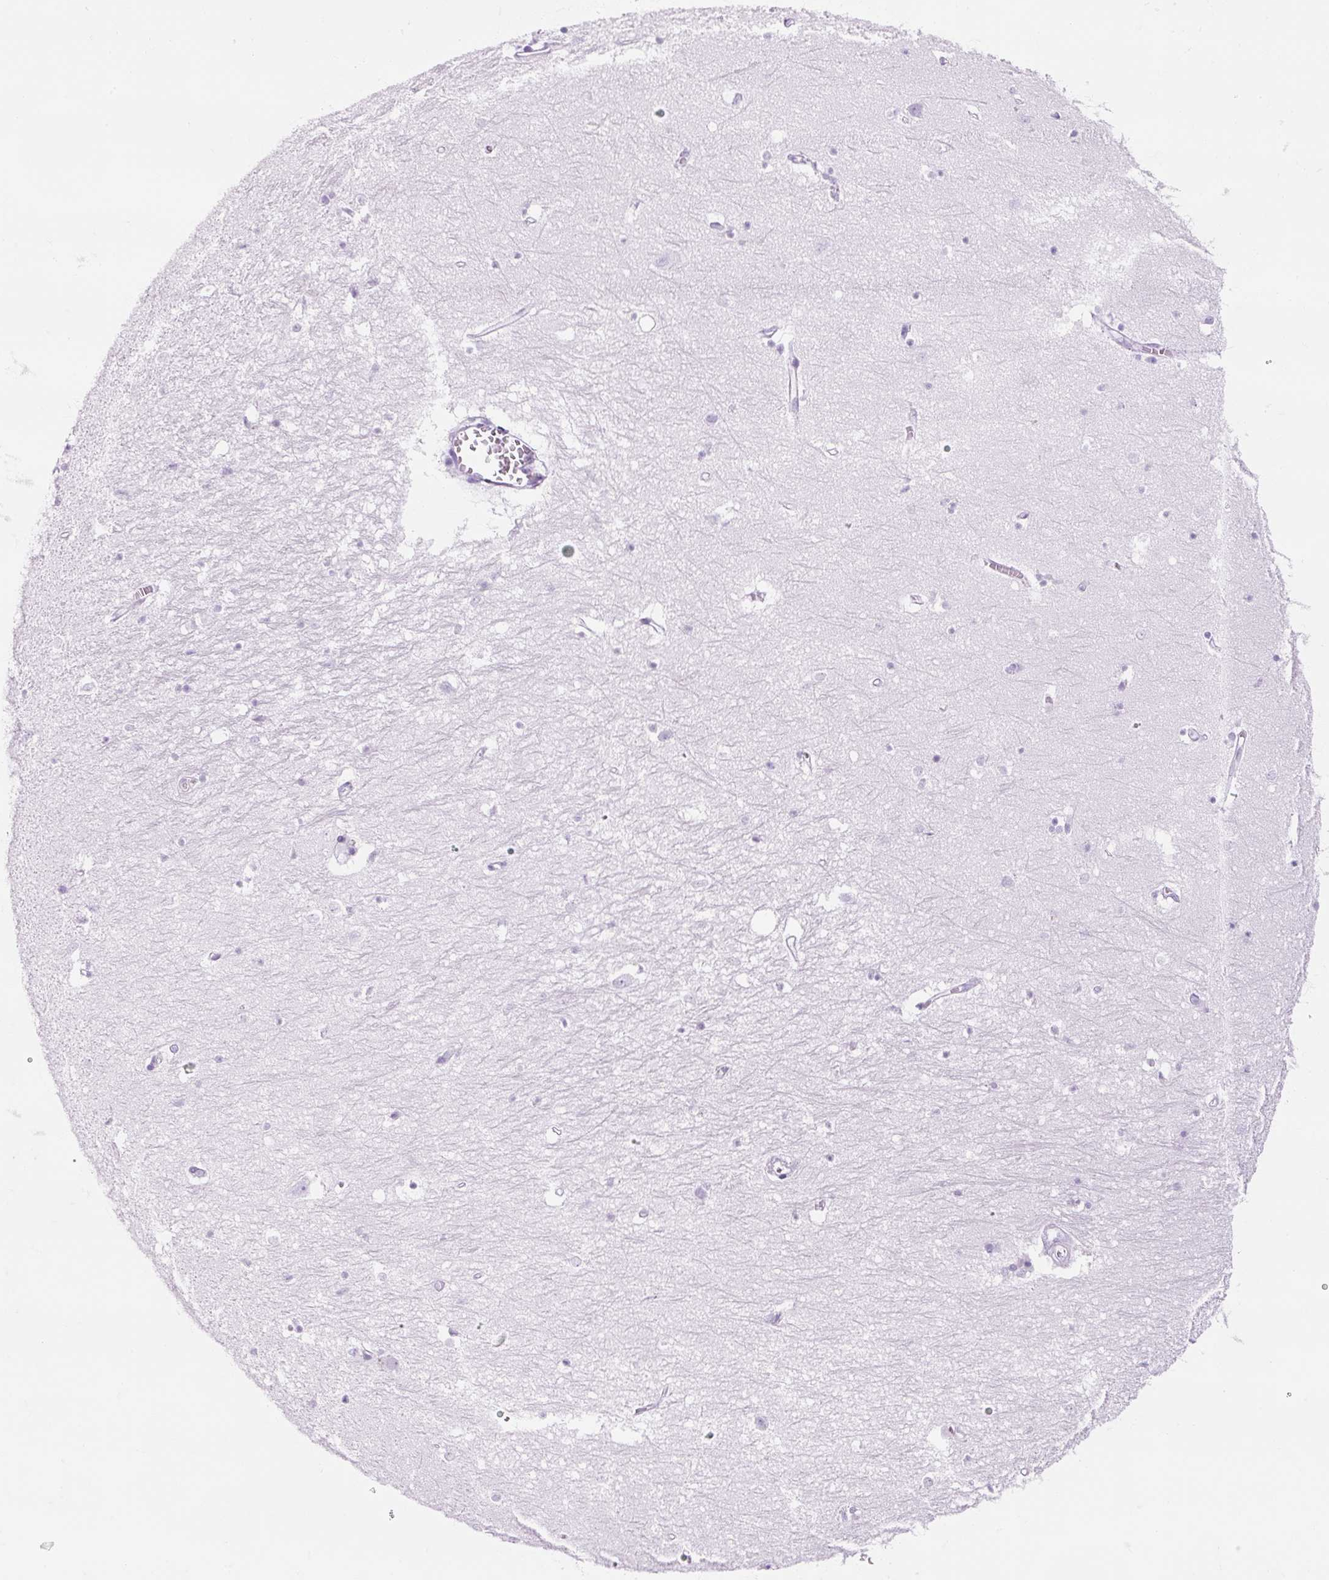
{"staining": {"intensity": "negative", "quantity": "none", "location": "none"}, "tissue": "hippocampus", "cell_type": "Glial cells", "image_type": "normal", "snomed": [{"axis": "morphology", "description": "Normal tissue, NOS"}, {"axis": "topography", "description": "Hippocampus"}], "caption": "A photomicrograph of hippocampus stained for a protein demonstrates no brown staining in glial cells. (DAB immunohistochemistry (IHC) with hematoxylin counter stain).", "gene": "TIGD2", "patient": {"sex": "female", "age": 64}}